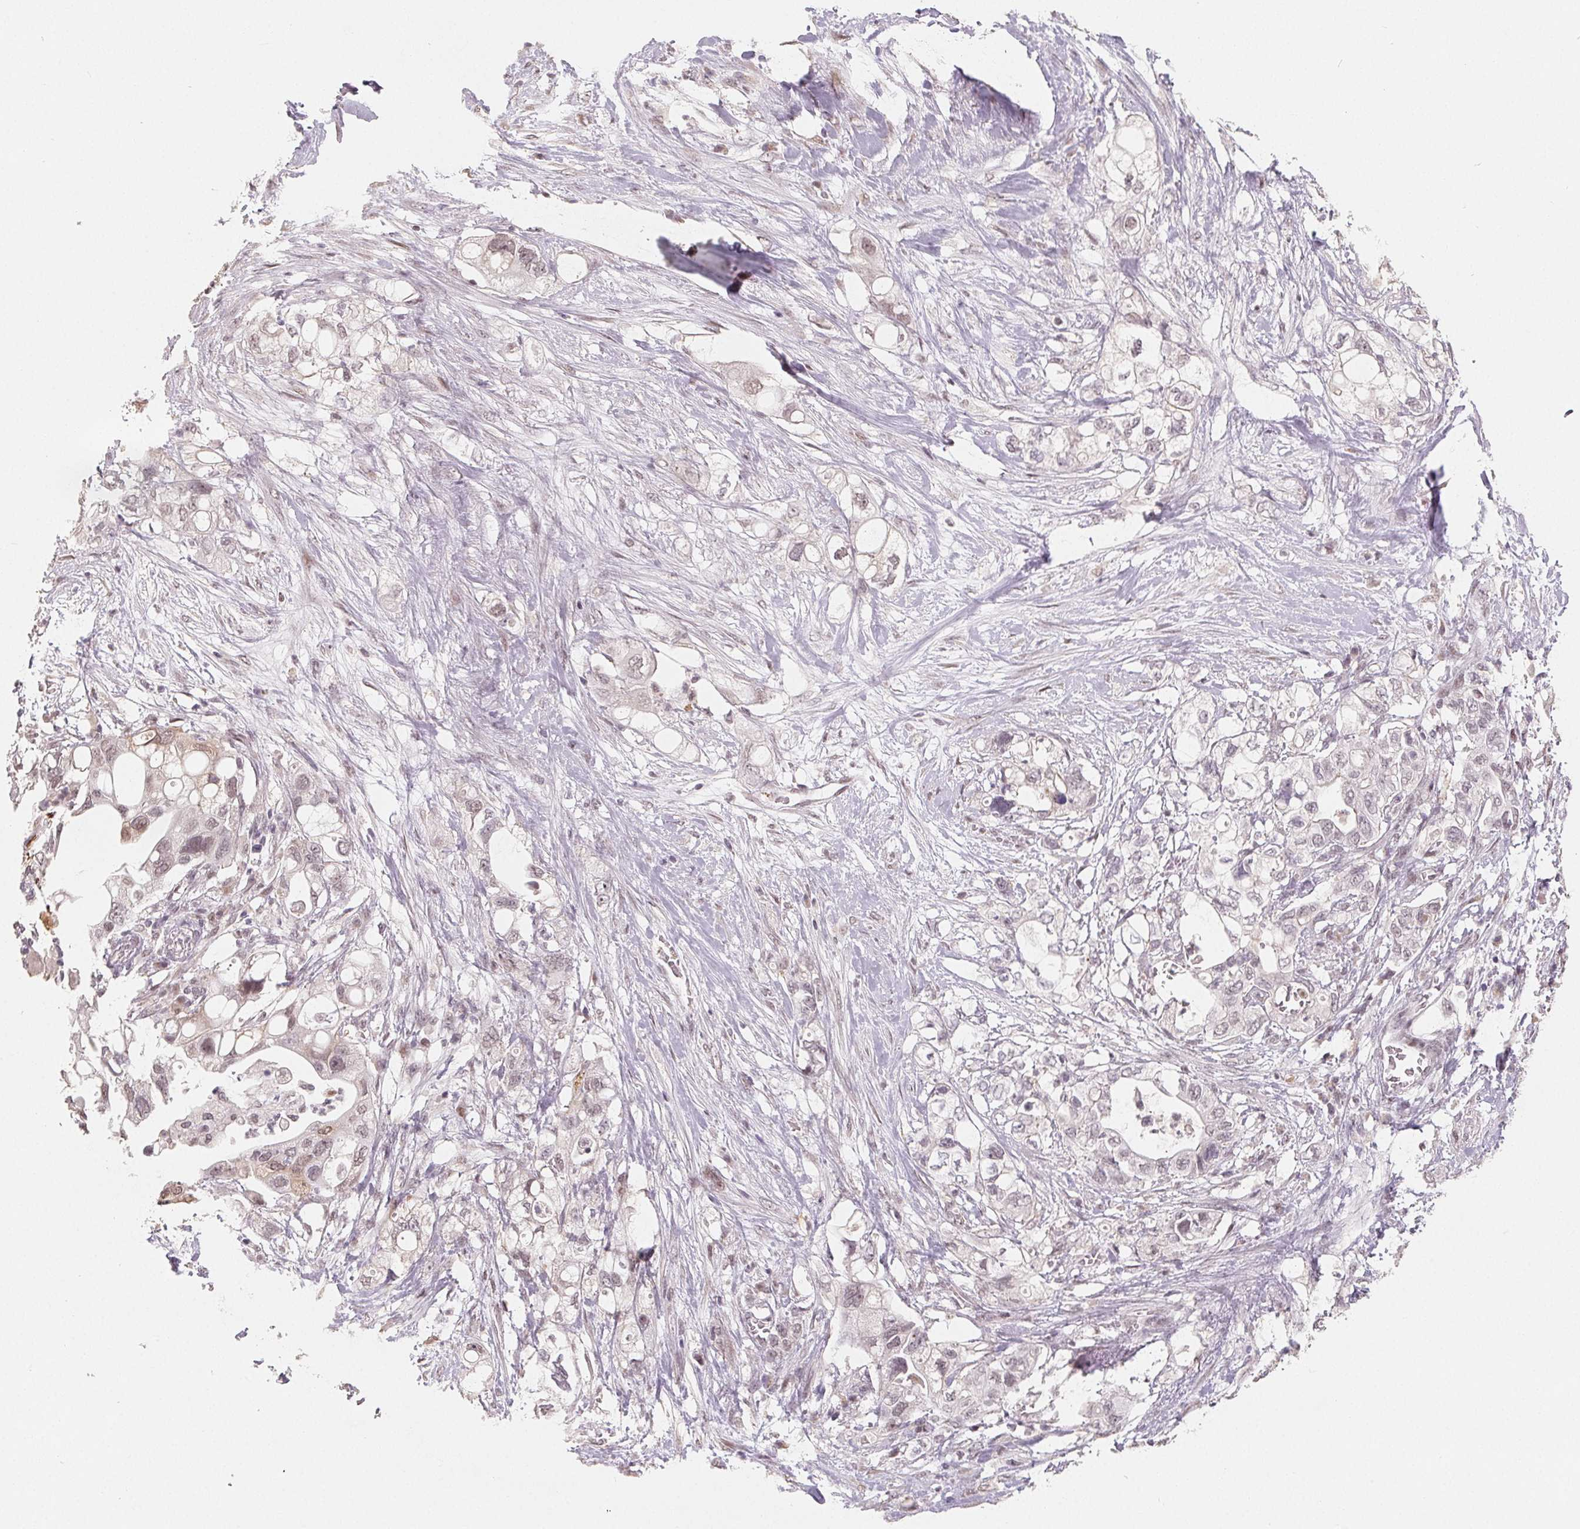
{"staining": {"intensity": "weak", "quantity": "<25%", "location": "nuclear"}, "tissue": "pancreatic cancer", "cell_type": "Tumor cells", "image_type": "cancer", "snomed": [{"axis": "morphology", "description": "Adenocarcinoma, NOS"}, {"axis": "topography", "description": "Pancreas"}], "caption": "There is no significant expression in tumor cells of pancreatic cancer.", "gene": "CCDC138", "patient": {"sex": "female", "age": 72}}